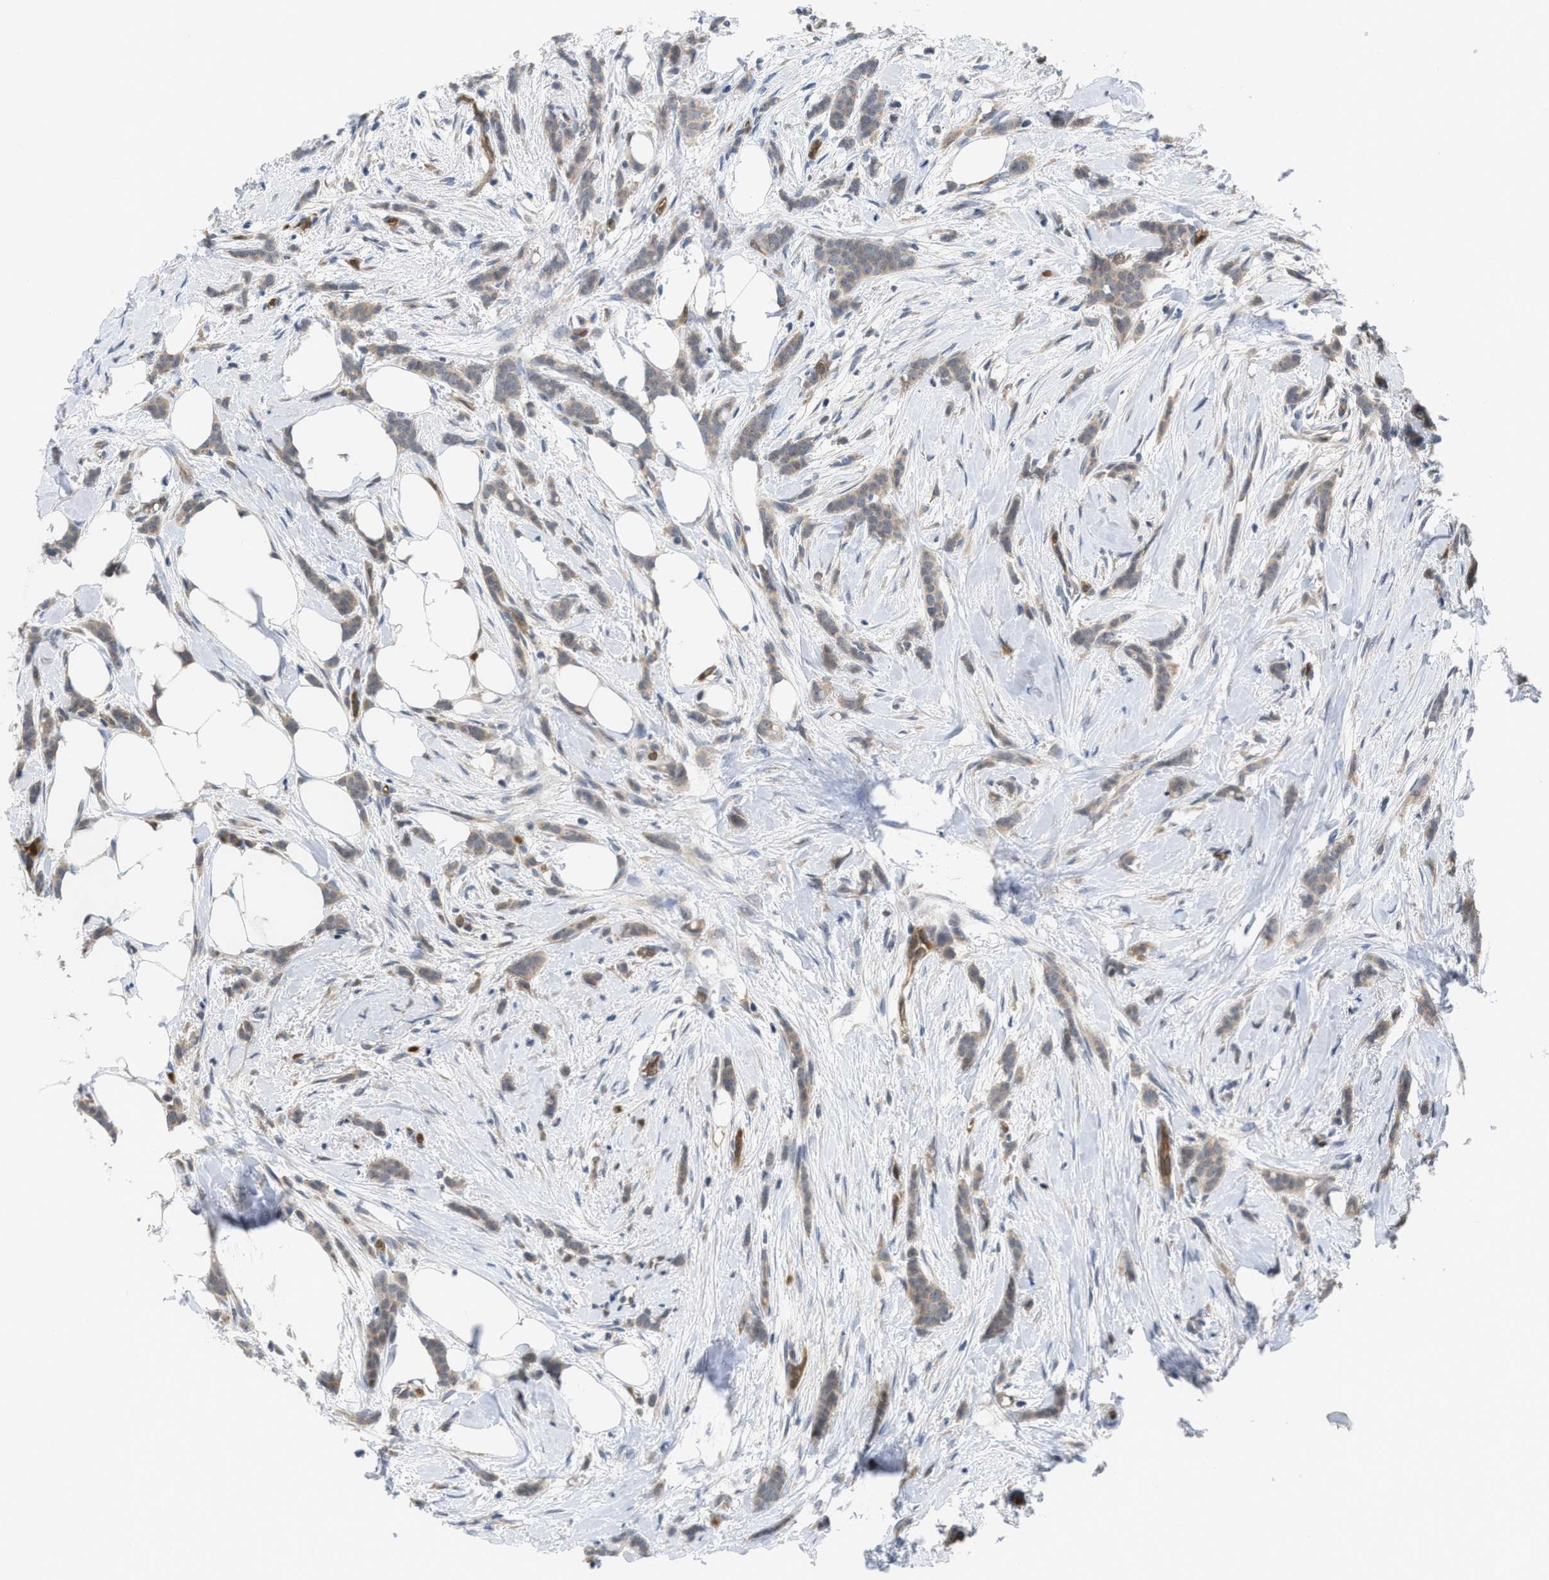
{"staining": {"intensity": "weak", "quantity": ">75%", "location": "cytoplasmic/membranous"}, "tissue": "breast cancer", "cell_type": "Tumor cells", "image_type": "cancer", "snomed": [{"axis": "morphology", "description": "Lobular carcinoma, in situ"}, {"axis": "morphology", "description": "Lobular carcinoma"}, {"axis": "topography", "description": "Breast"}], "caption": "Immunohistochemistry photomicrograph of neoplastic tissue: human breast cancer stained using immunohistochemistry (IHC) displays low levels of weak protein expression localized specifically in the cytoplasmic/membranous of tumor cells, appearing as a cytoplasmic/membranous brown color.", "gene": "LDAF1", "patient": {"sex": "female", "age": 41}}